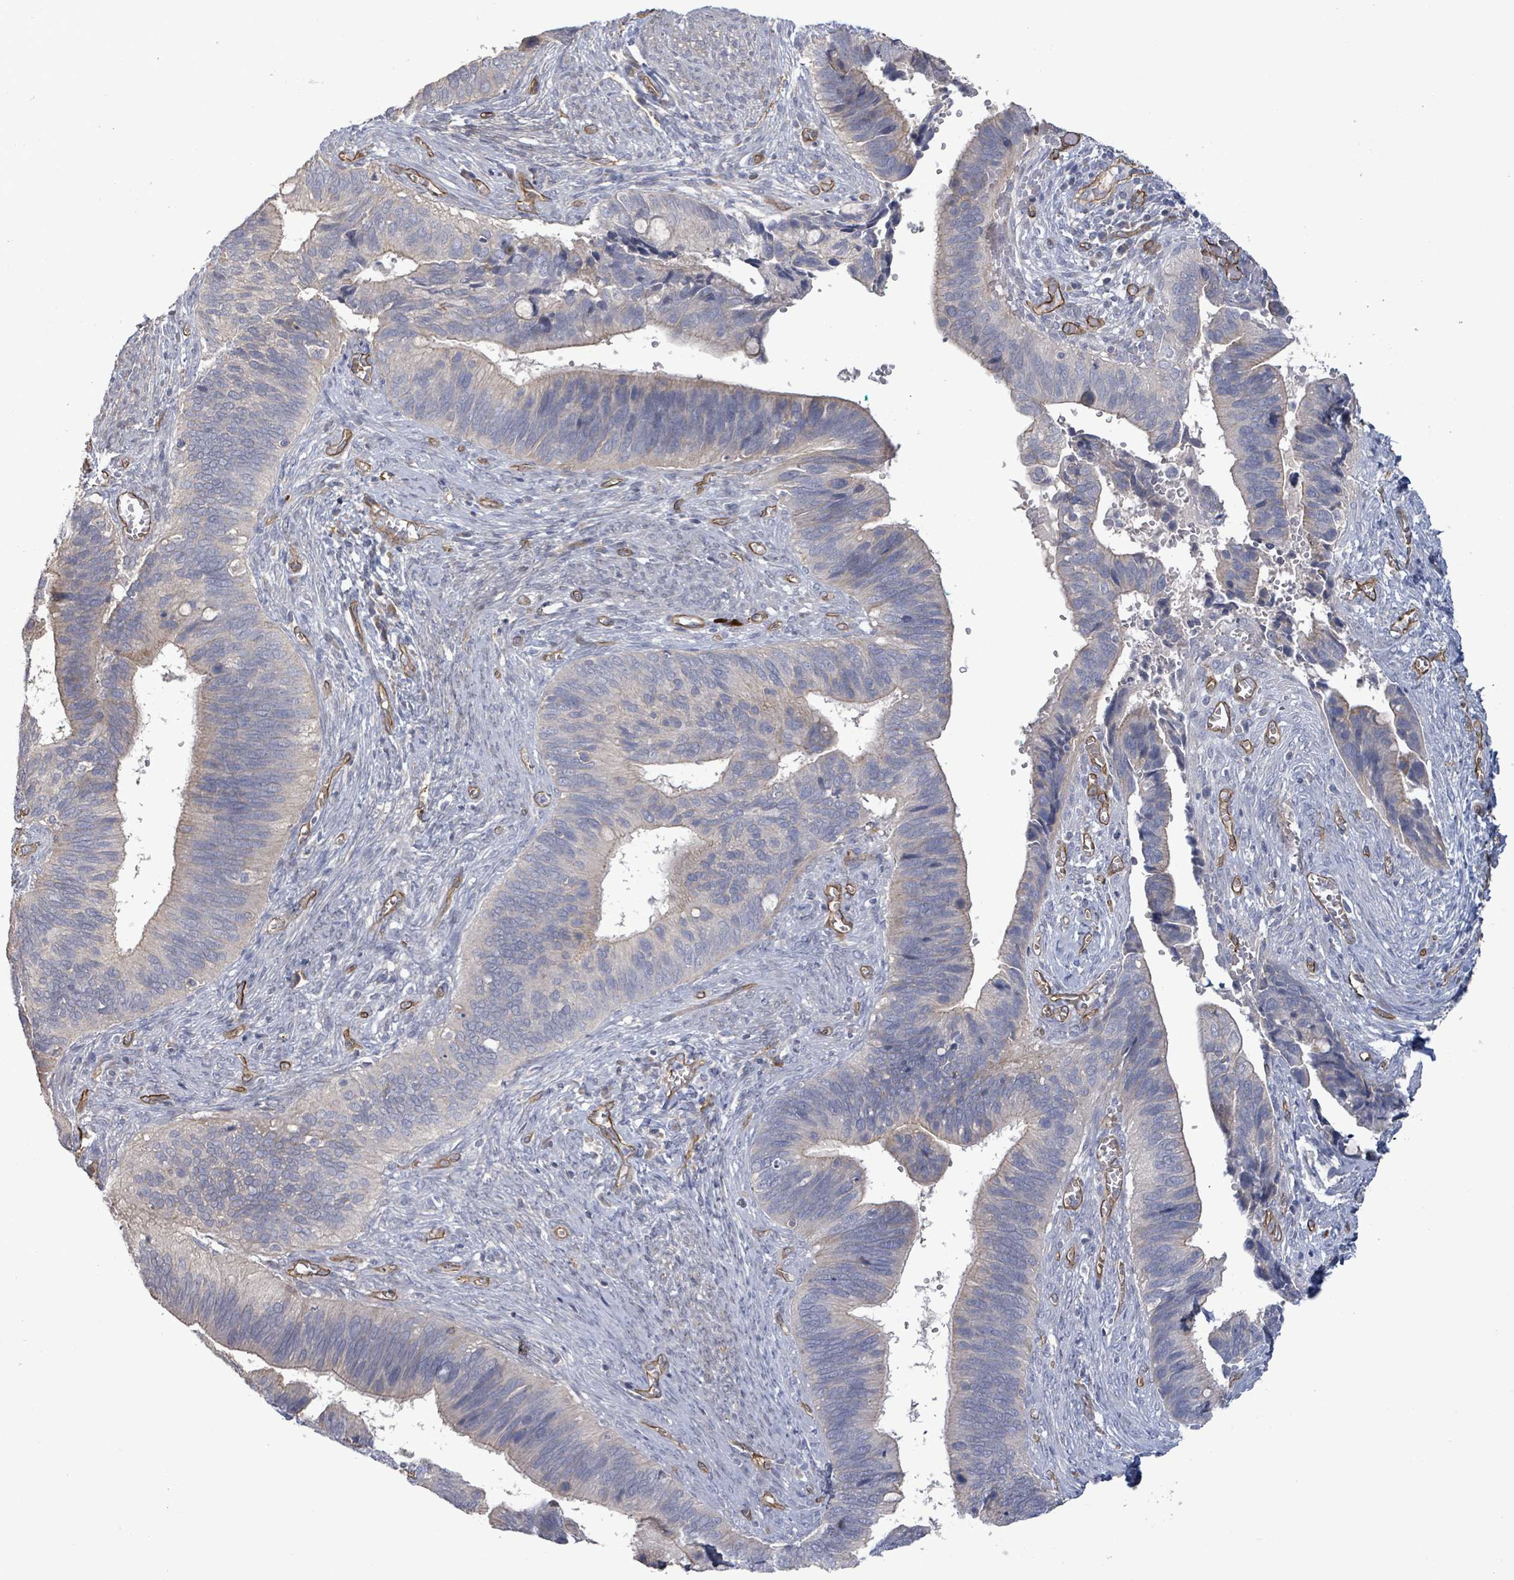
{"staining": {"intensity": "weak", "quantity": "<25%", "location": "cytoplasmic/membranous"}, "tissue": "cervical cancer", "cell_type": "Tumor cells", "image_type": "cancer", "snomed": [{"axis": "morphology", "description": "Adenocarcinoma, NOS"}, {"axis": "topography", "description": "Cervix"}], "caption": "Immunohistochemistry image of neoplastic tissue: human cervical cancer (adenocarcinoma) stained with DAB displays no significant protein staining in tumor cells.", "gene": "KANK3", "patient": {"sex": "female", "age": 42}}